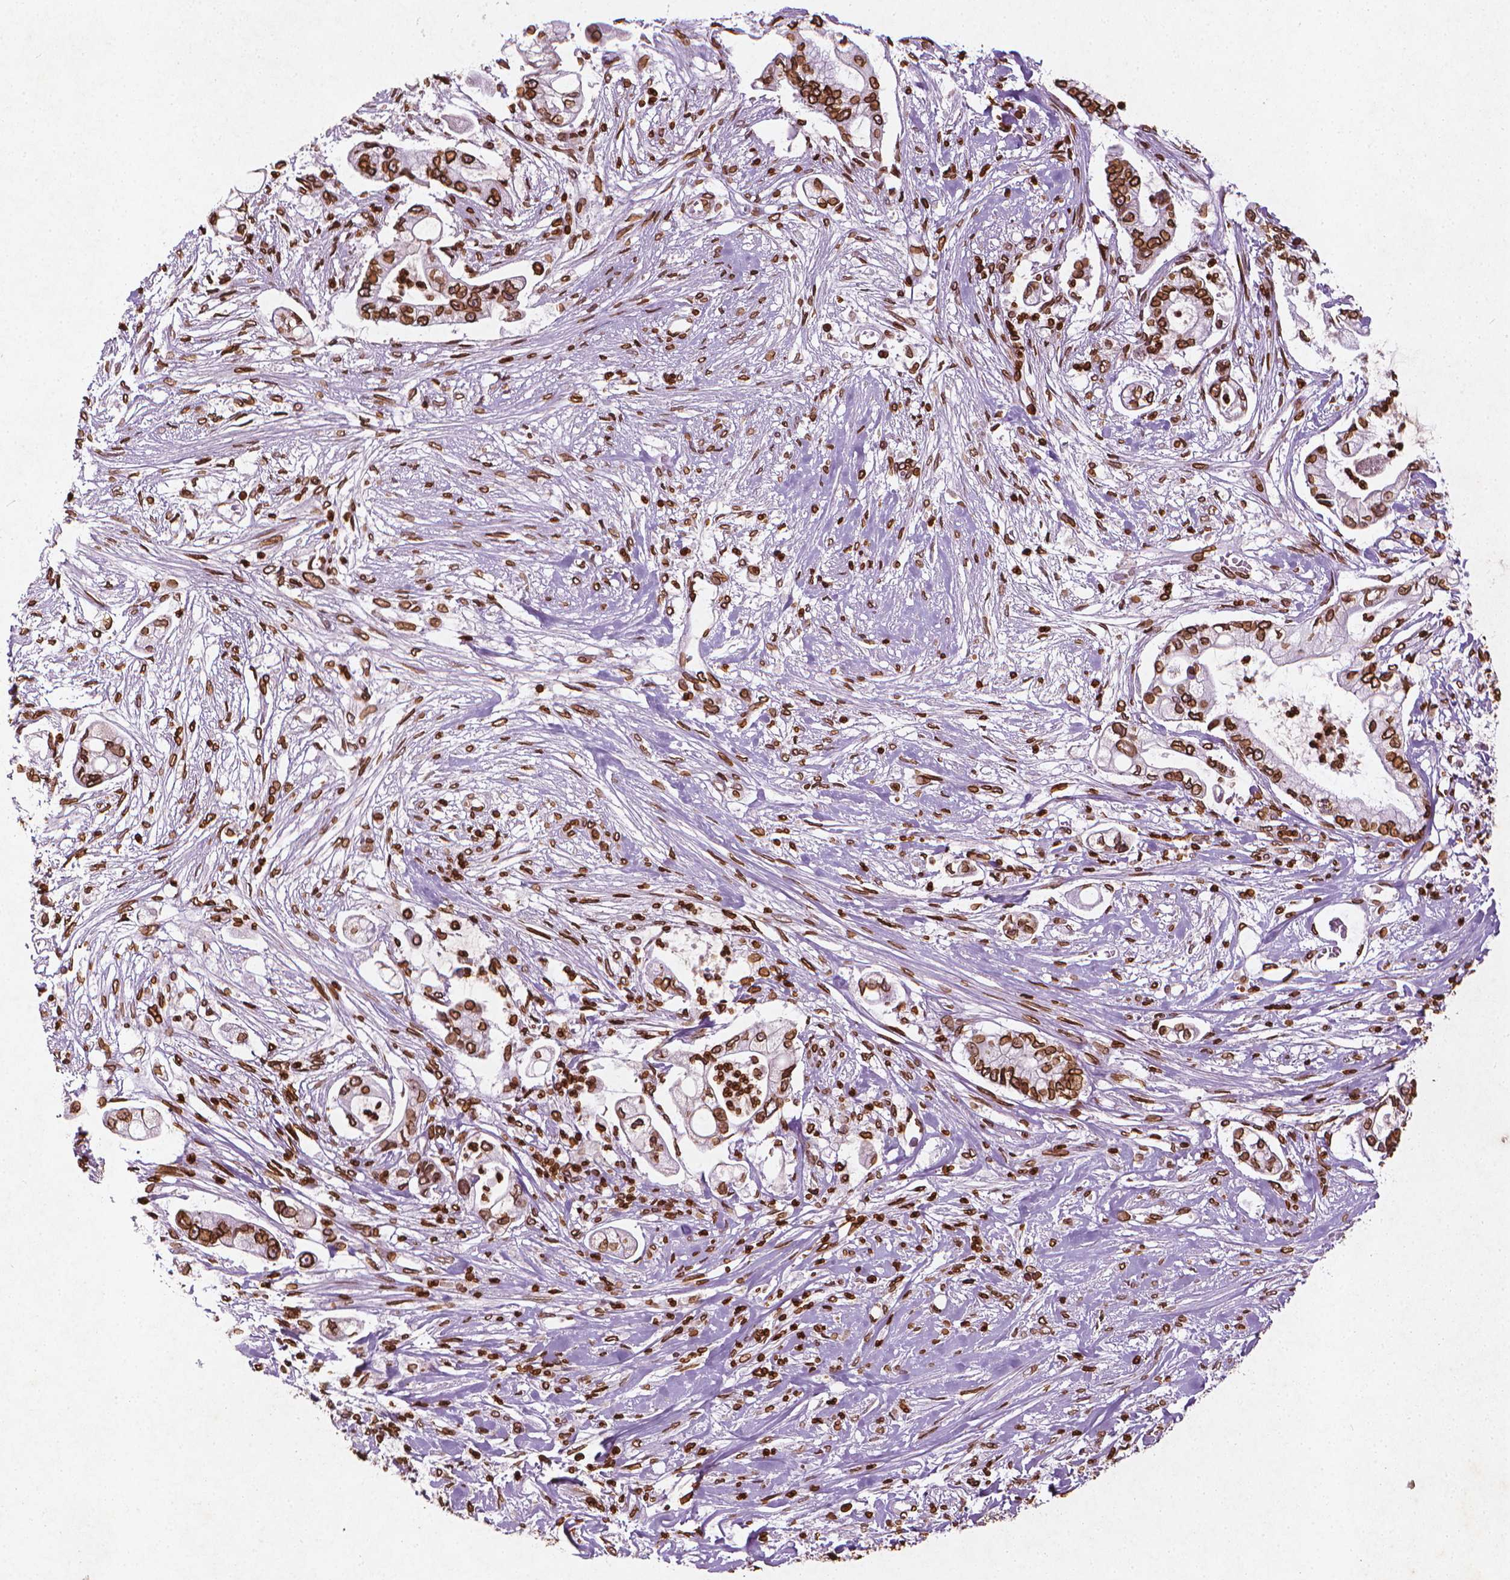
{"staining": {"intensity": "strong", "quantity": ">75%", "location": "cytoplasmic/membranous,nuclear"}, "tissue": "pancreatic cancer", "cell_type": "Tumor cells", "image_type": "cancer", "snomed": [{"axis": "morphology", "description": "Adenocarcinoma, NOS"}, {"axis": "topography", "description": "Pancreas"}], "caption": "Immunohistochemical staining of human pancreatic adenocarcinoma demonstrates strong cytoplasmic/membranous and nuclear protein staining in approximately >75% of tumor cells.", "gene": "LMNB1", "patient": {"sex": "female", "age": 69}}